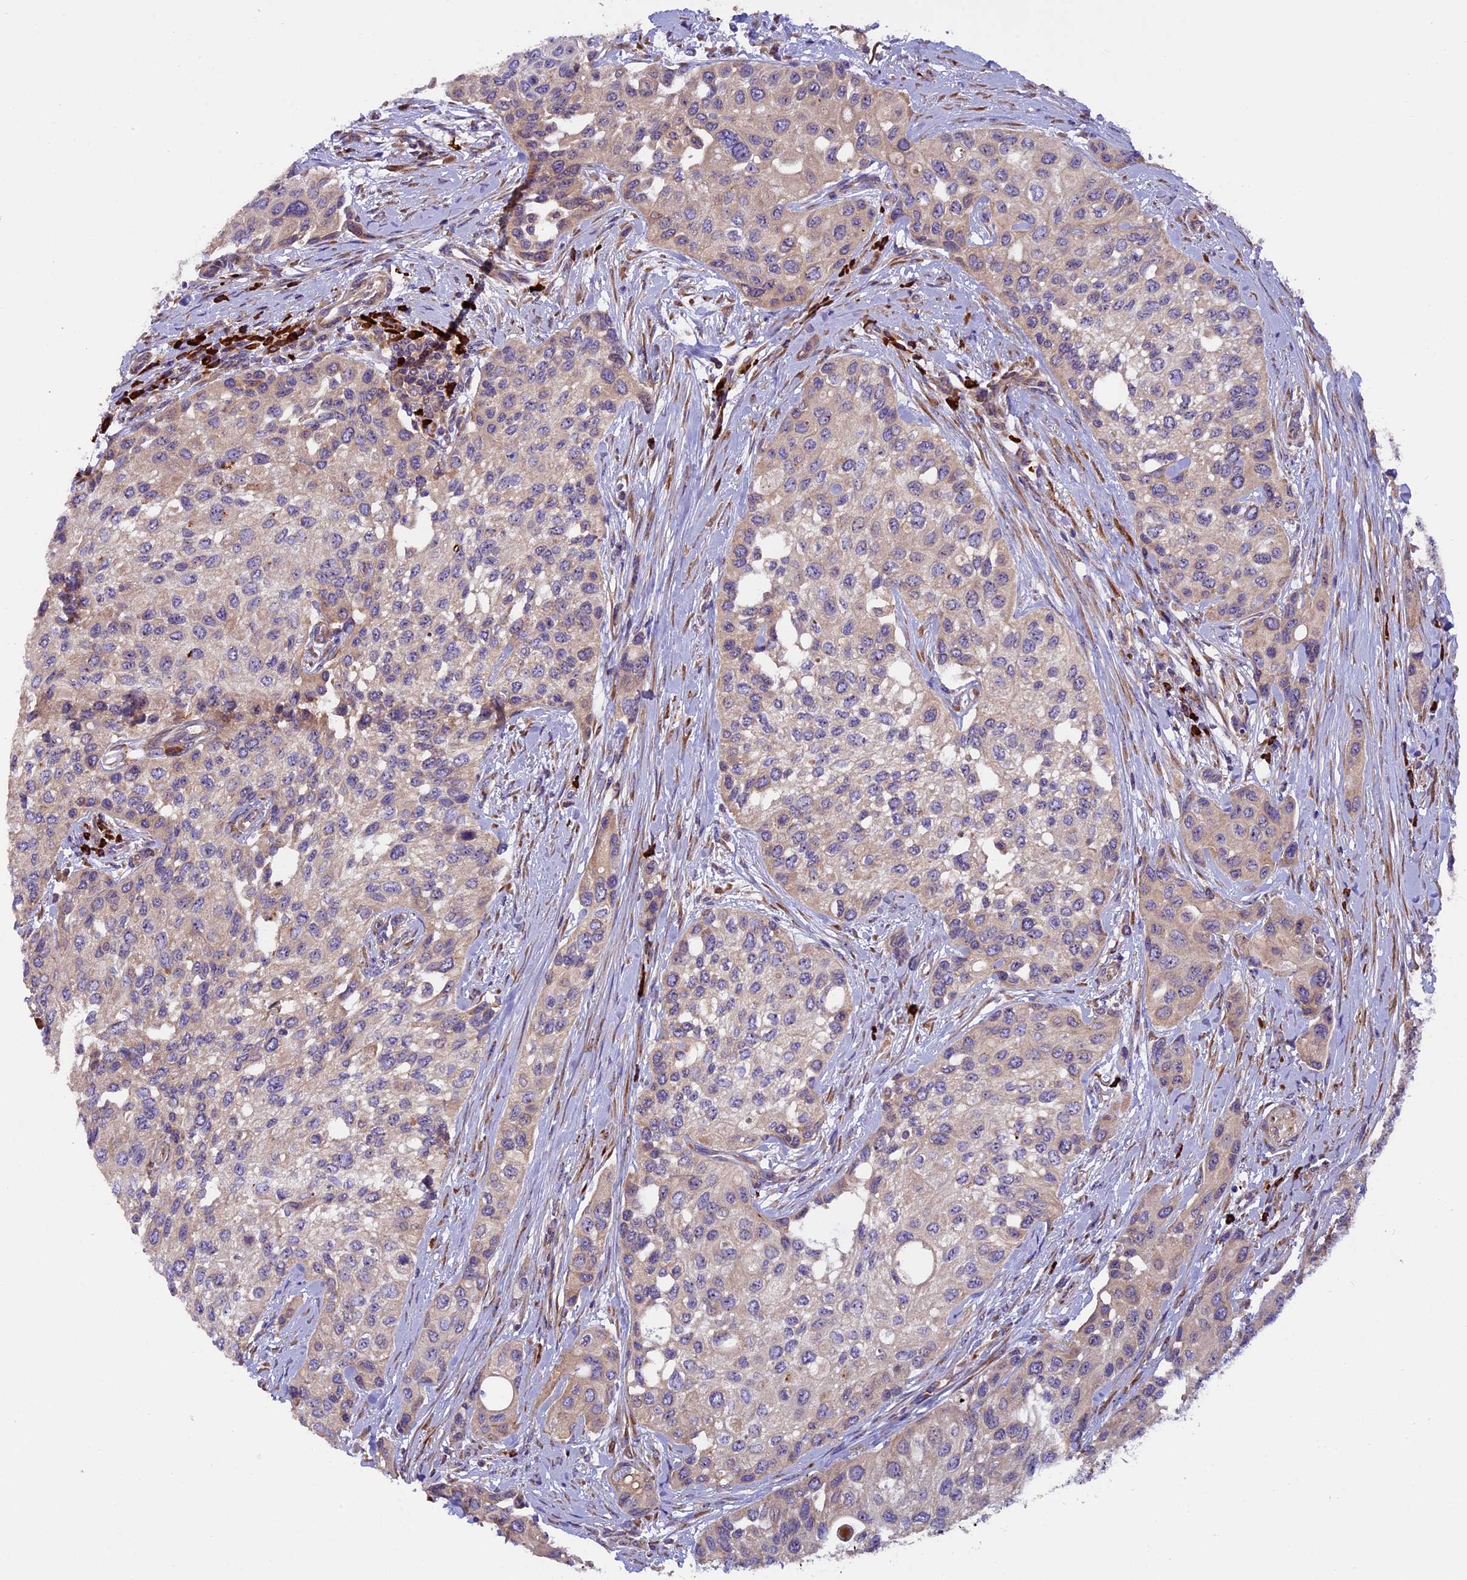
{"staining": {"intensity": "weak", "quantity": ">75%", "location": "cytoplasmic/membranous"}, "tissue": "urothelial cancer", "cell_type": "Tumor cells", "image_type": "cancer", "snomed": [{"axis": "morphology", "description": "Normal tissue, NOS"}, {"axis": "morphology", "description": "Urothelial carcinoma, High grade"}, {"axis": "topography", "description": "Vascular tissue"}, {"axis": "topography", "description": "Urinary bladder"}], "caption": "High-grade urothelial carcinoma tissue shows weak cytoplasmic/membranous staining in about >75% of tumor cells The staining was performed using DAB to visualize the protein expression in brown, while the nuclei were stained in blue with hematoxylin (Magnification: 20x).", "gene": "FRY", "patient": {"sex": "female", "age": 56}}